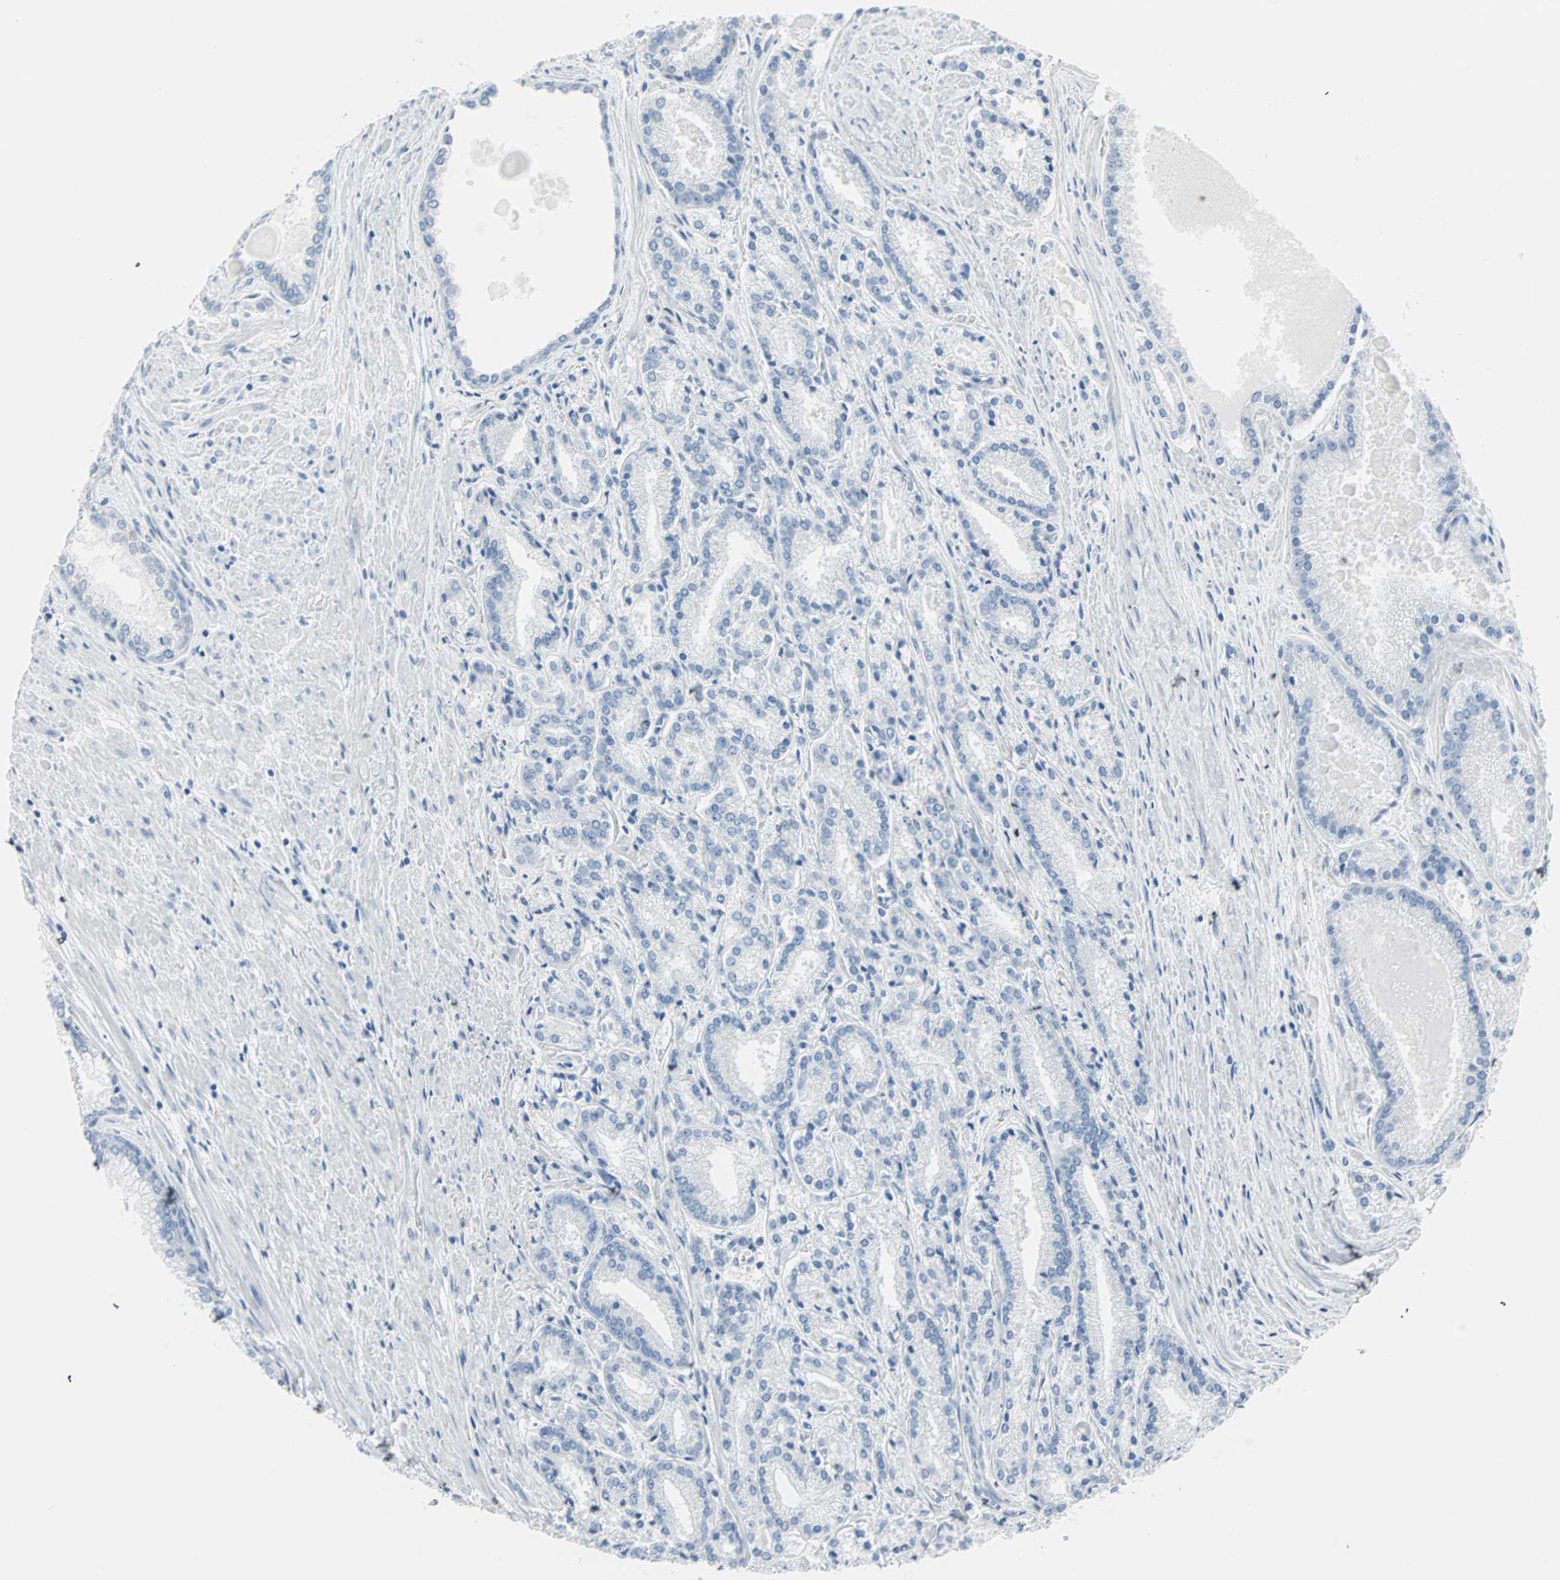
{"staining": {"intensity": "negative", "quantity": "none", "location": "none"}, "tissue": "prostate cancer", "cell_type": "Tumor cells", "image_type": "cancer", "snomed": [{"axis": "morphology", "description": "Adenocarcinoma, Low grade"}, {"axis": "topography", "description": "Prostate"}], "caption": "A histopathology image of prostate low-grade adenocarcinoma stained for a protein demonstrates no brown staining in tumor cells.", "gene": "STX1A", "patient": {"sex": "male", "age": 59}}